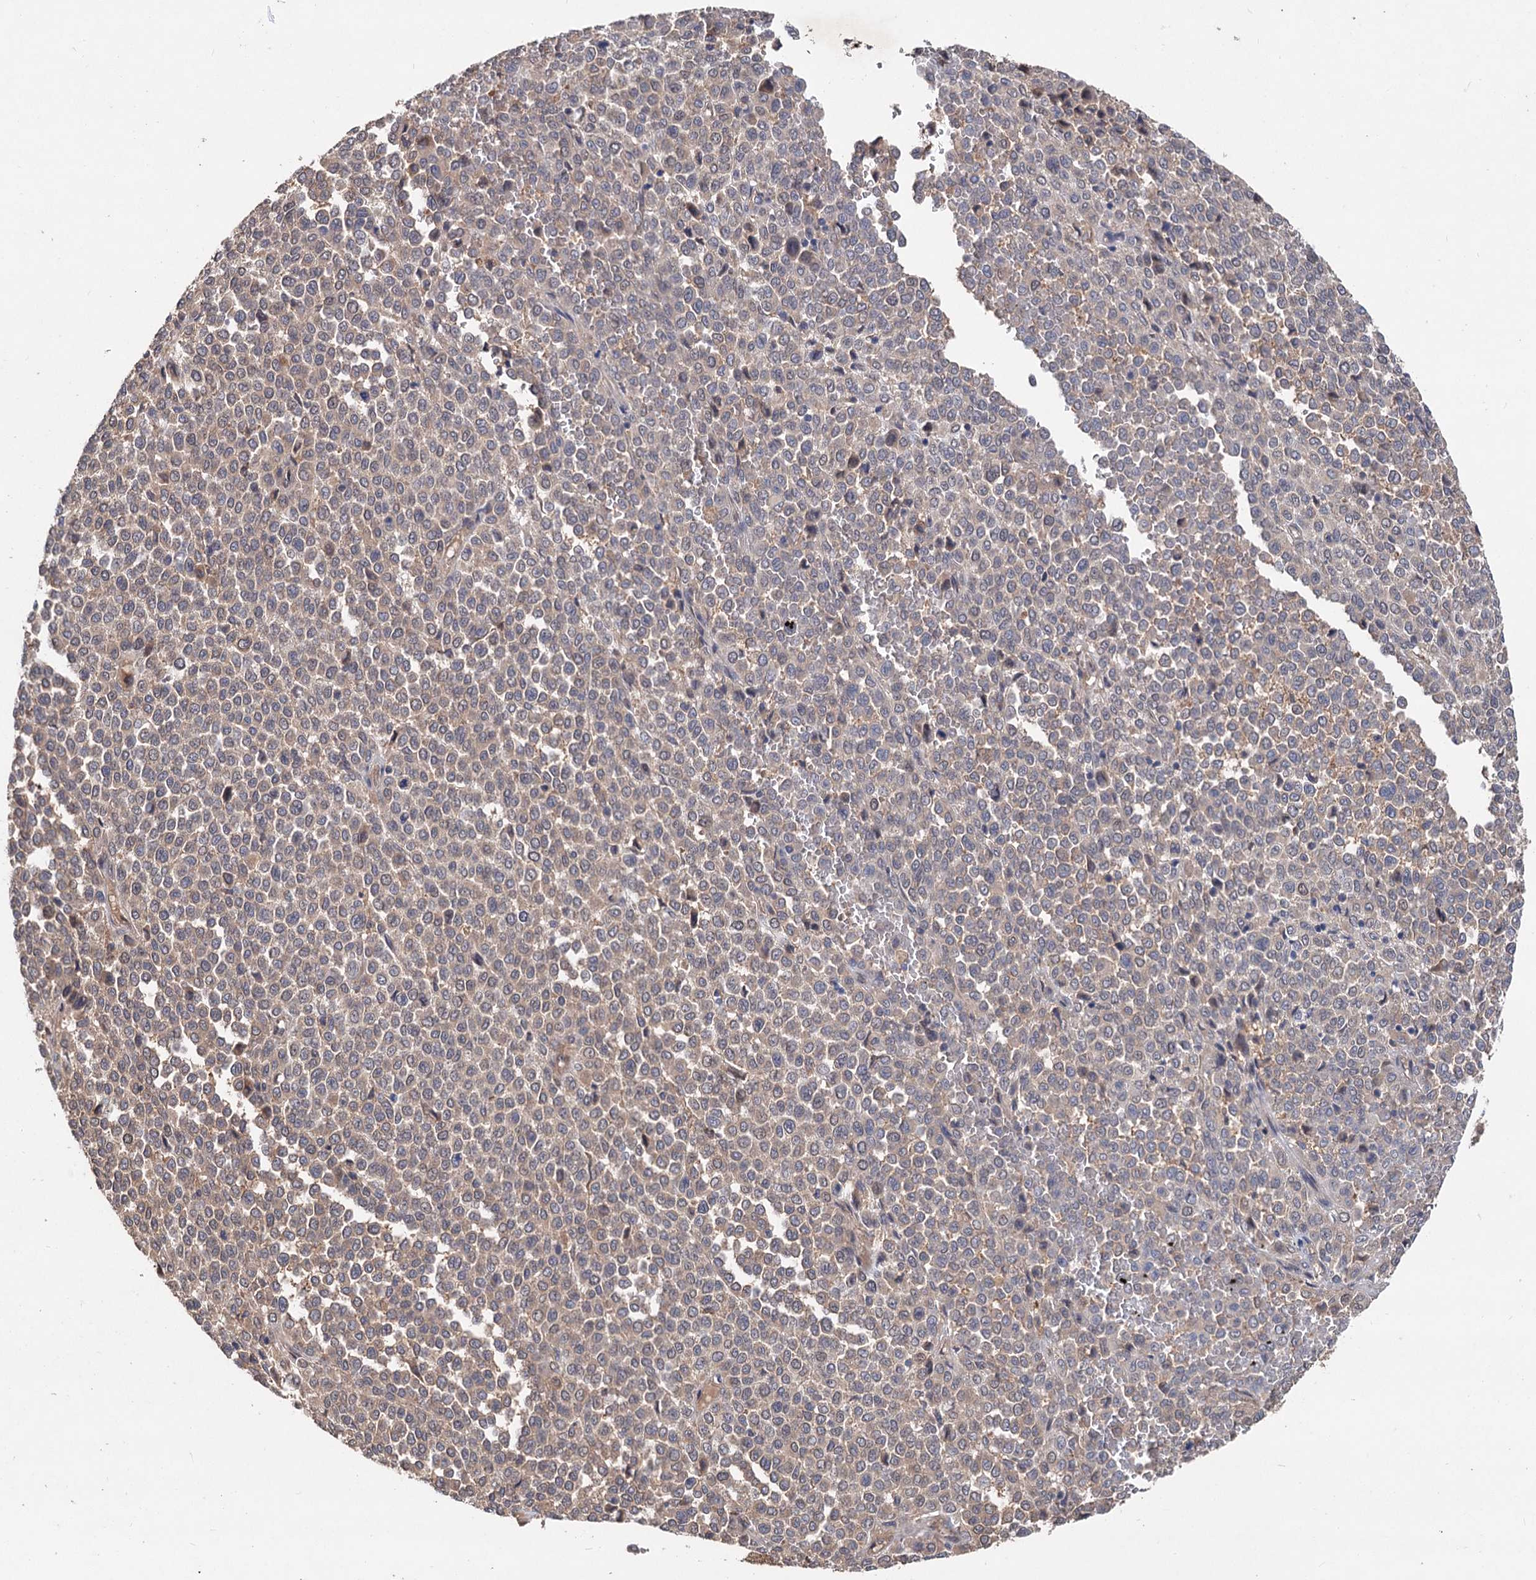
{"staining": {"intensity": "weak", "quantity": ">75%", "location": "cytoplasmic/membranous"}, "tissue": "melanoma", "cell_type": "Tumor cells", "image_type": "cancer", "snomed": [{"axis": "morphology", "description": "Malignant melanoma, Metastatic site"}, {"axis": "topography", "description": "Pancreas"}], "caption": "Protein analysis of melanoma tissue demonstrates weak cytoplasmic/membranous expression in approximately >75% of tumor cells.", "gene": "NUDCD2", "patient": {"sex": "female", "age": 30}}